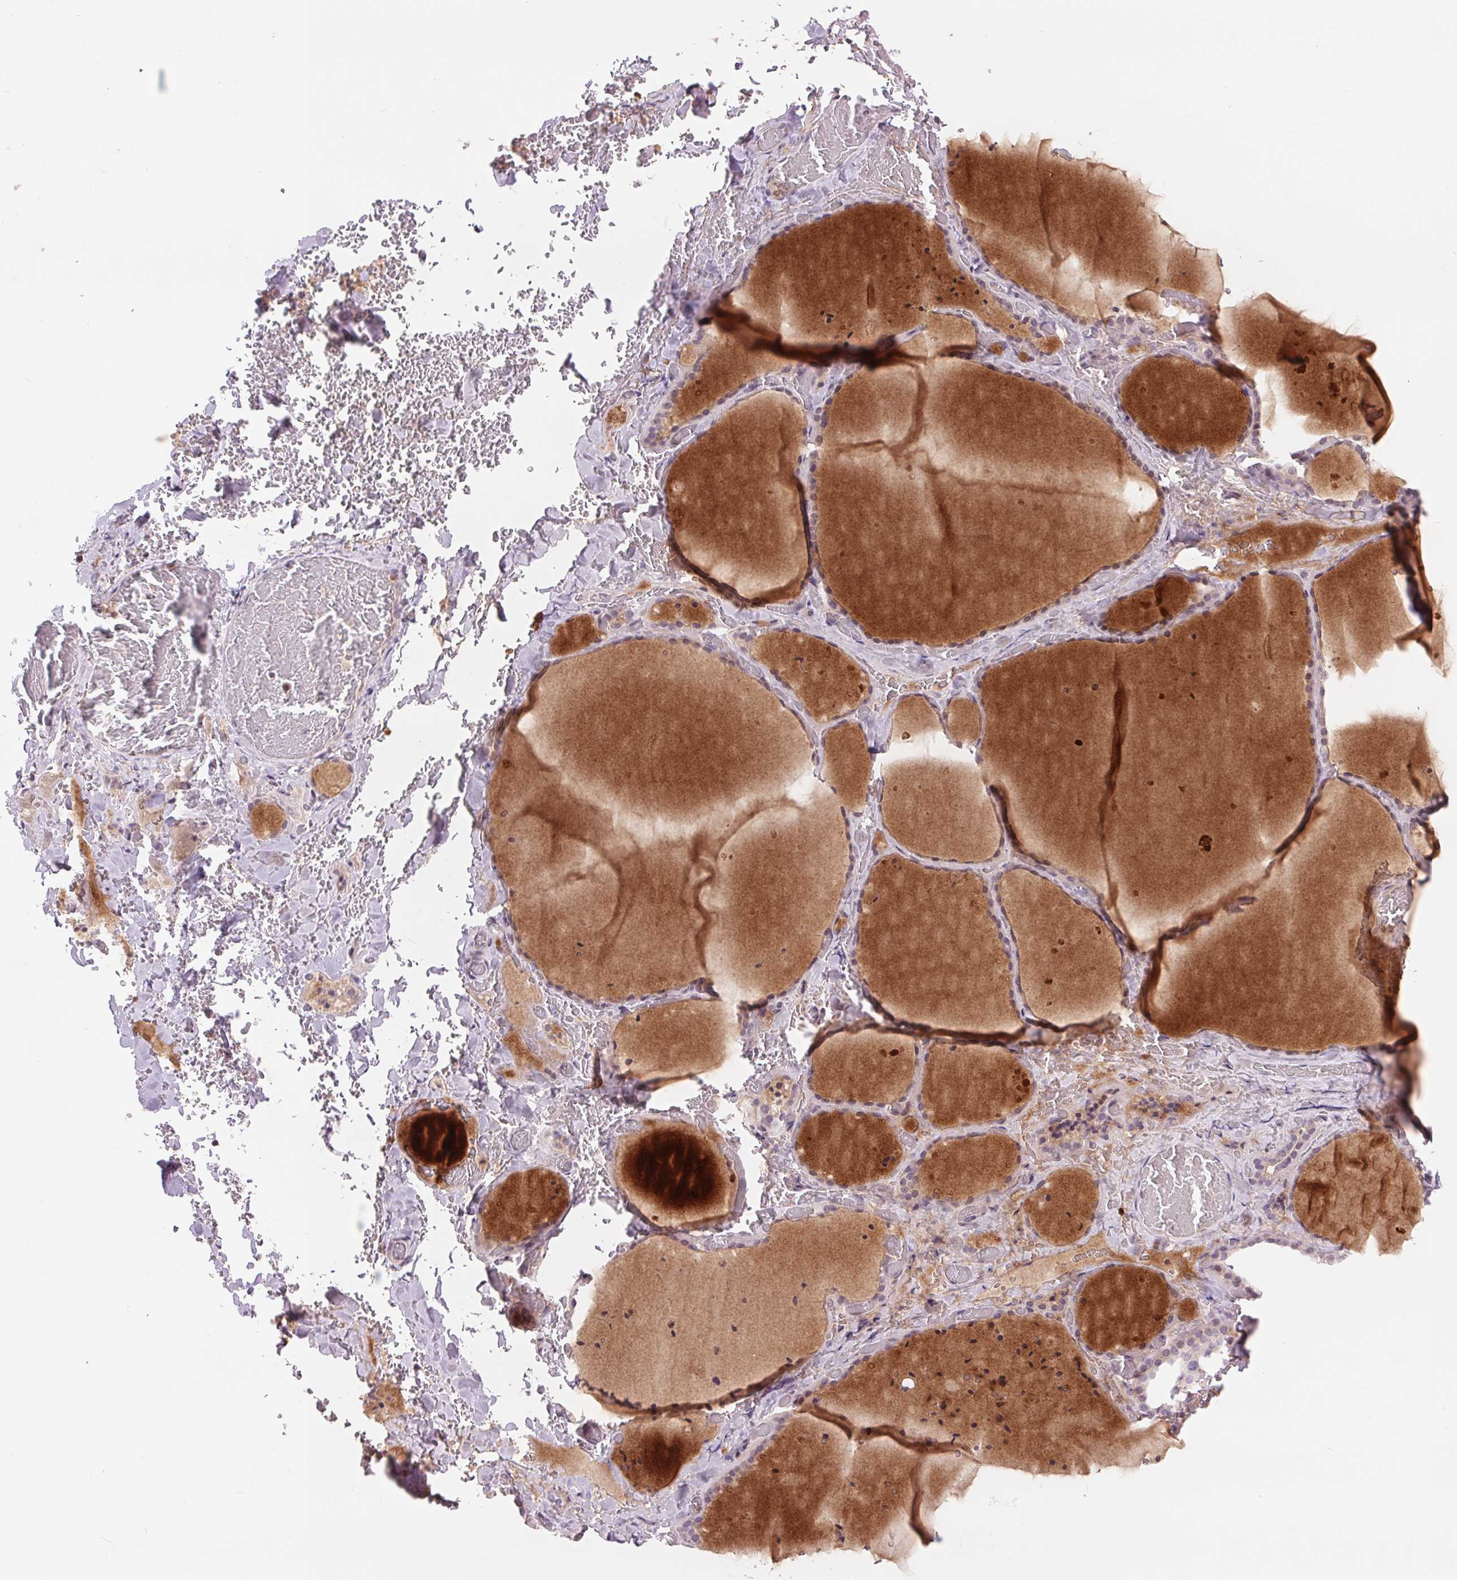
{"staining": {"intensity": "moderate", "quantity": "<25%", "location": "cytoplasmic/membranous"}, "tissue": "thyroid gland", "cell_type": "Glandular cells", "image_type": "normal", "snomed": [{"axis": "morphology", "description": "Normal tissue, NOS"}, {"axis": "topography", "description": "Thyroid gland"}], "caption": "Moderate cytoplasmic/membranous staining for a protein is seen in approximately <25% of glandular cells of benign thyroid gland using immunohistochemistry.", "gene": "RANBP3L", "patient": {"sex": "female", "age": 36}}